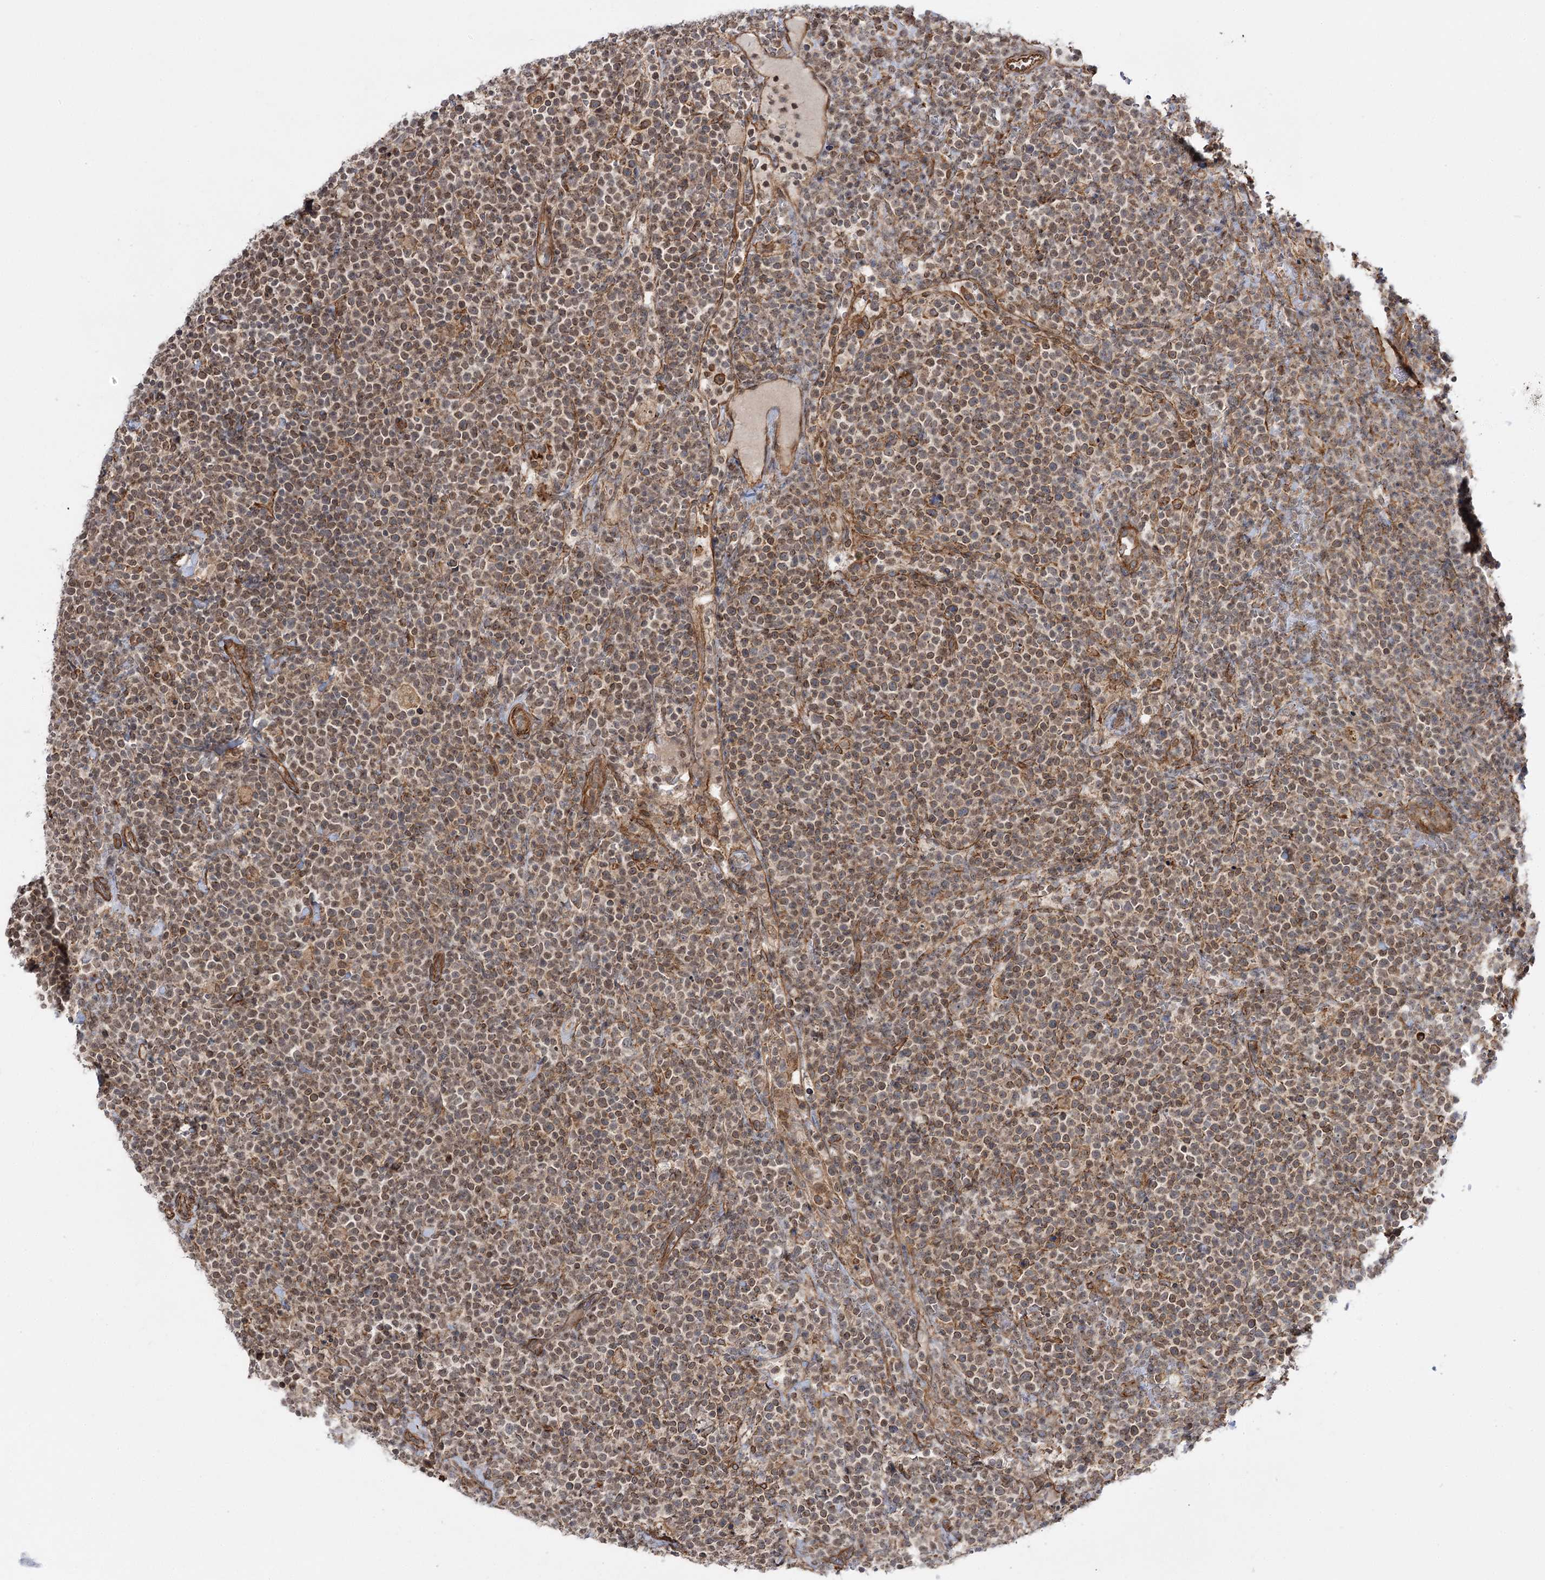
{"staining": {"intensity": "weak", "quantity": ">75%", "location": "cytoplasmic/membranous"}, "tissue": "lymphoma", "cell_type": "Tumor cells", "image_type": "cancer", "snomed": [{"axis": "morphology", "description": "Malignant lymphoma, non-Hodgkin's type, High grade"}, {"axis": "topography", "description": "Lymph node"}], "caption": "High-grade malignant lymphoma, non-Hodgkin's type stained for a protein (brown) demonstrates weak cytoplasmic/membranous positive expression in approximately >75% of tumor cells.", "gene": "SH3BP5L", "patient": {"sex": "male", "age": 61}}